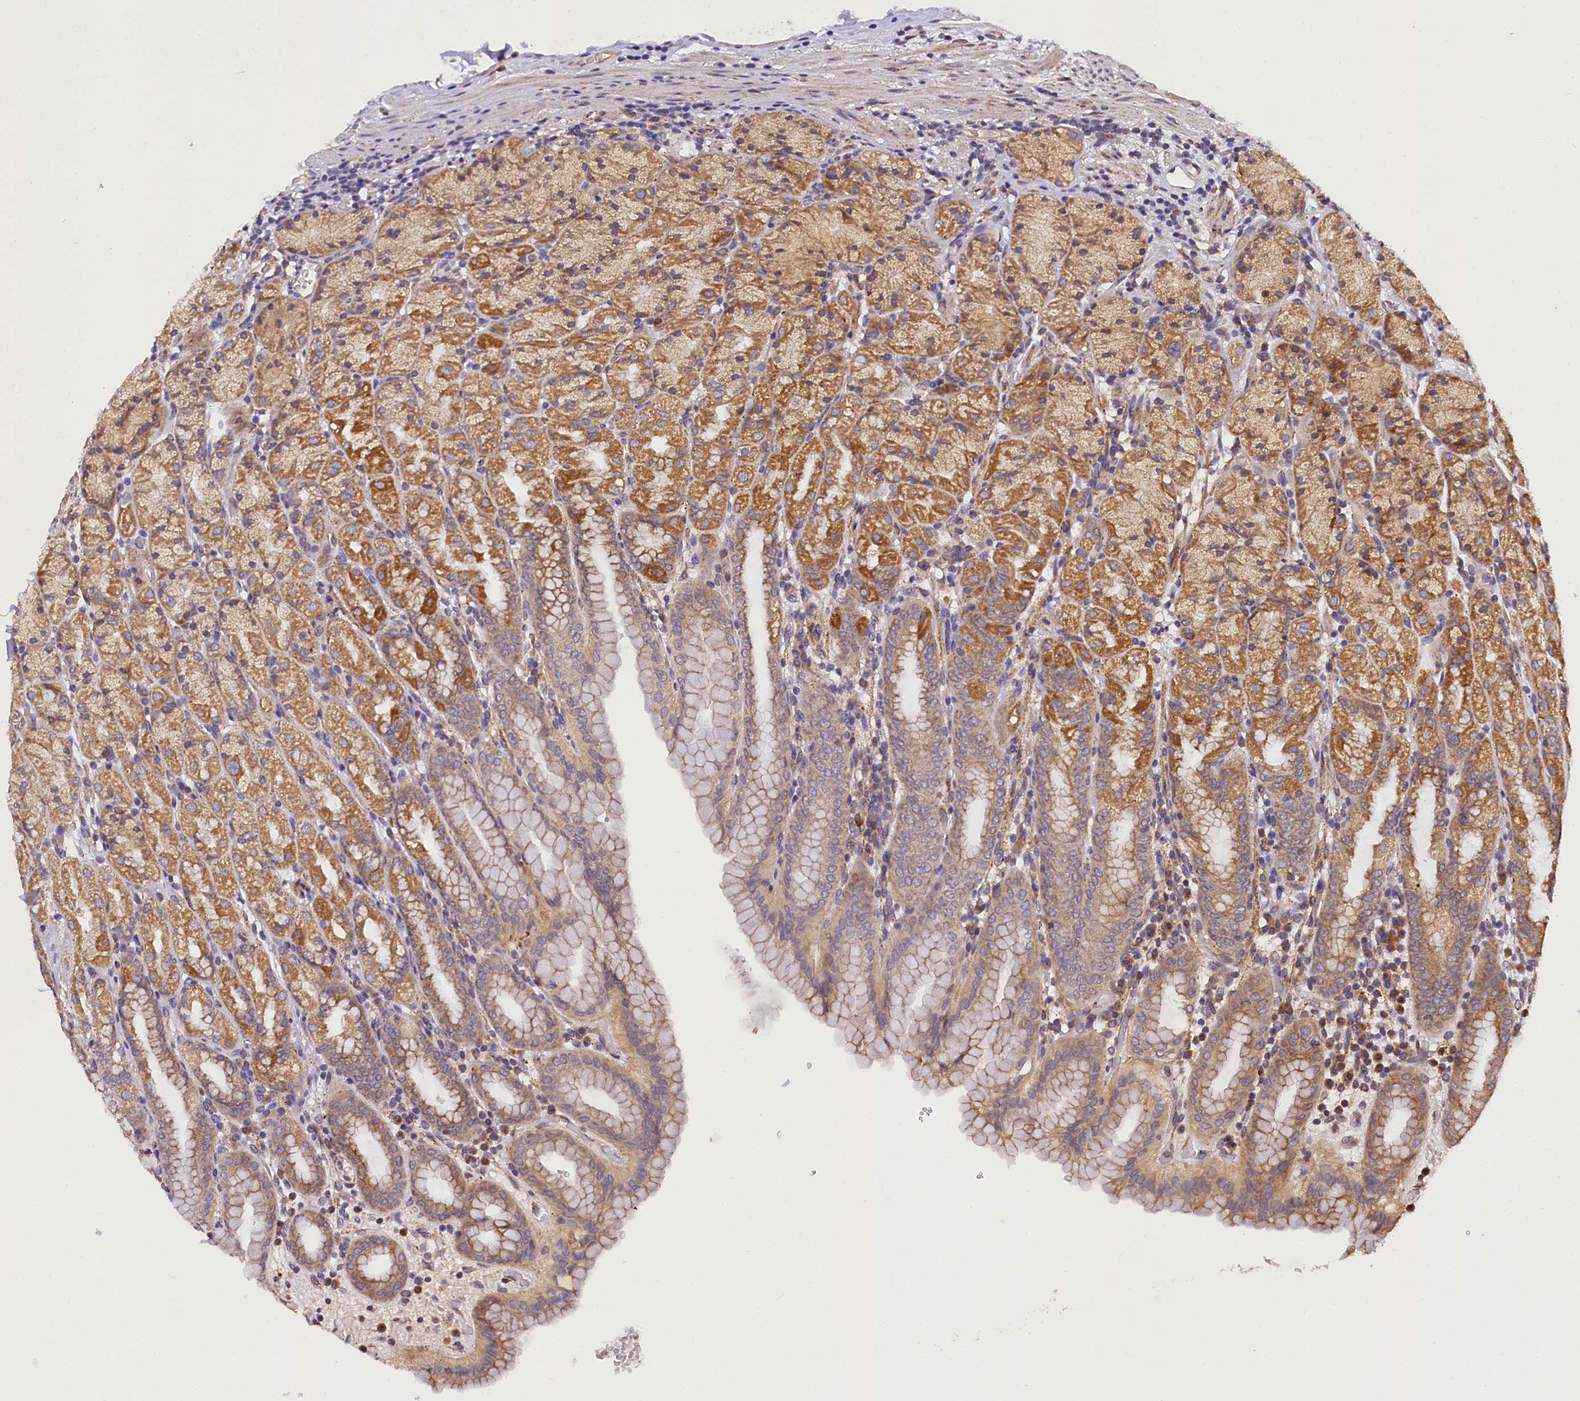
{"staining": {"intensity": "moderate", "quantity": ">75%", "location": "cytoplasmic/membranous"}, "tissue": "stomach", "cell_type": "Glandular cells", "image_type": "normal", "snomed": [{"axis": "morphology", "description": "Normal tissue, NOS"}, {"axis": "topography", "description": "Stomach, upper"}], "caption": "This histopathology image exhibits IHC staining of benign stomach, with medium moderate cytoplasmic/membranous positivity in approximately >75% of glandular cells.", "gene": "SUPV3L1", "patient": {"sex": "male", "age": 68}}